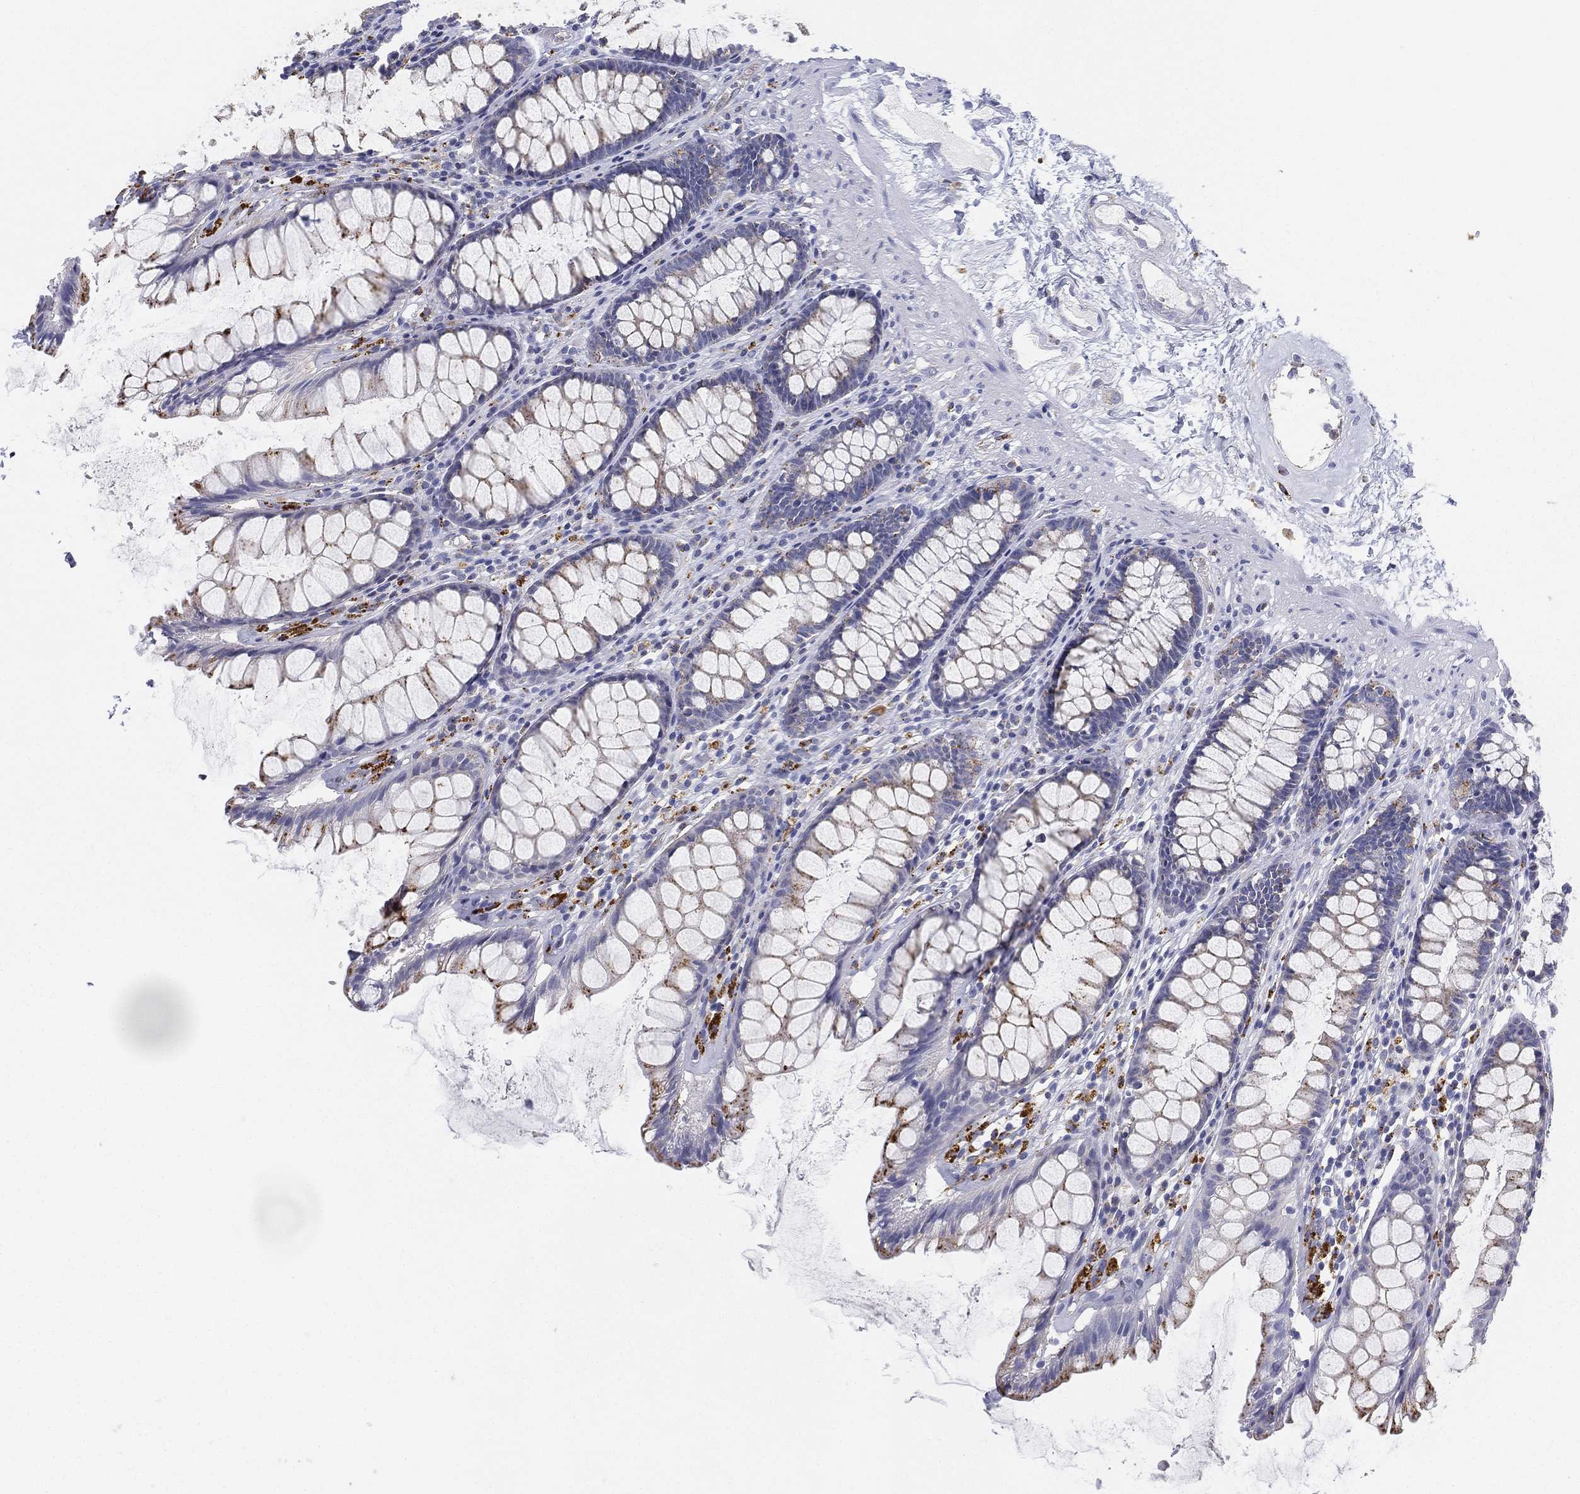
{"staining": {"intensity": "moderate", "quantity": "<25%", "location": "cytoplasmic/membranous"}, "tissue": "rectum", "cell_type": "Glandular cells", "image_type": "normal", "snomed": [{"axis": "morphology", "description": "Normal tissue, NOS"}, {"axis": "topography", "description": "Rectum"}], "caption": "Immunohistochemical staining of benign rectum exhibits <25% levels of moderate cytoplasmic/membranous protein expression in approximately <25% of glandular cells. The protein of interest is stained brown, and the nuclei are stained in blue (DAB IHC with brightfield microscopy, high magnification).", "gene": "NPC2", "patient": {"sex": "male", "age": 72}}